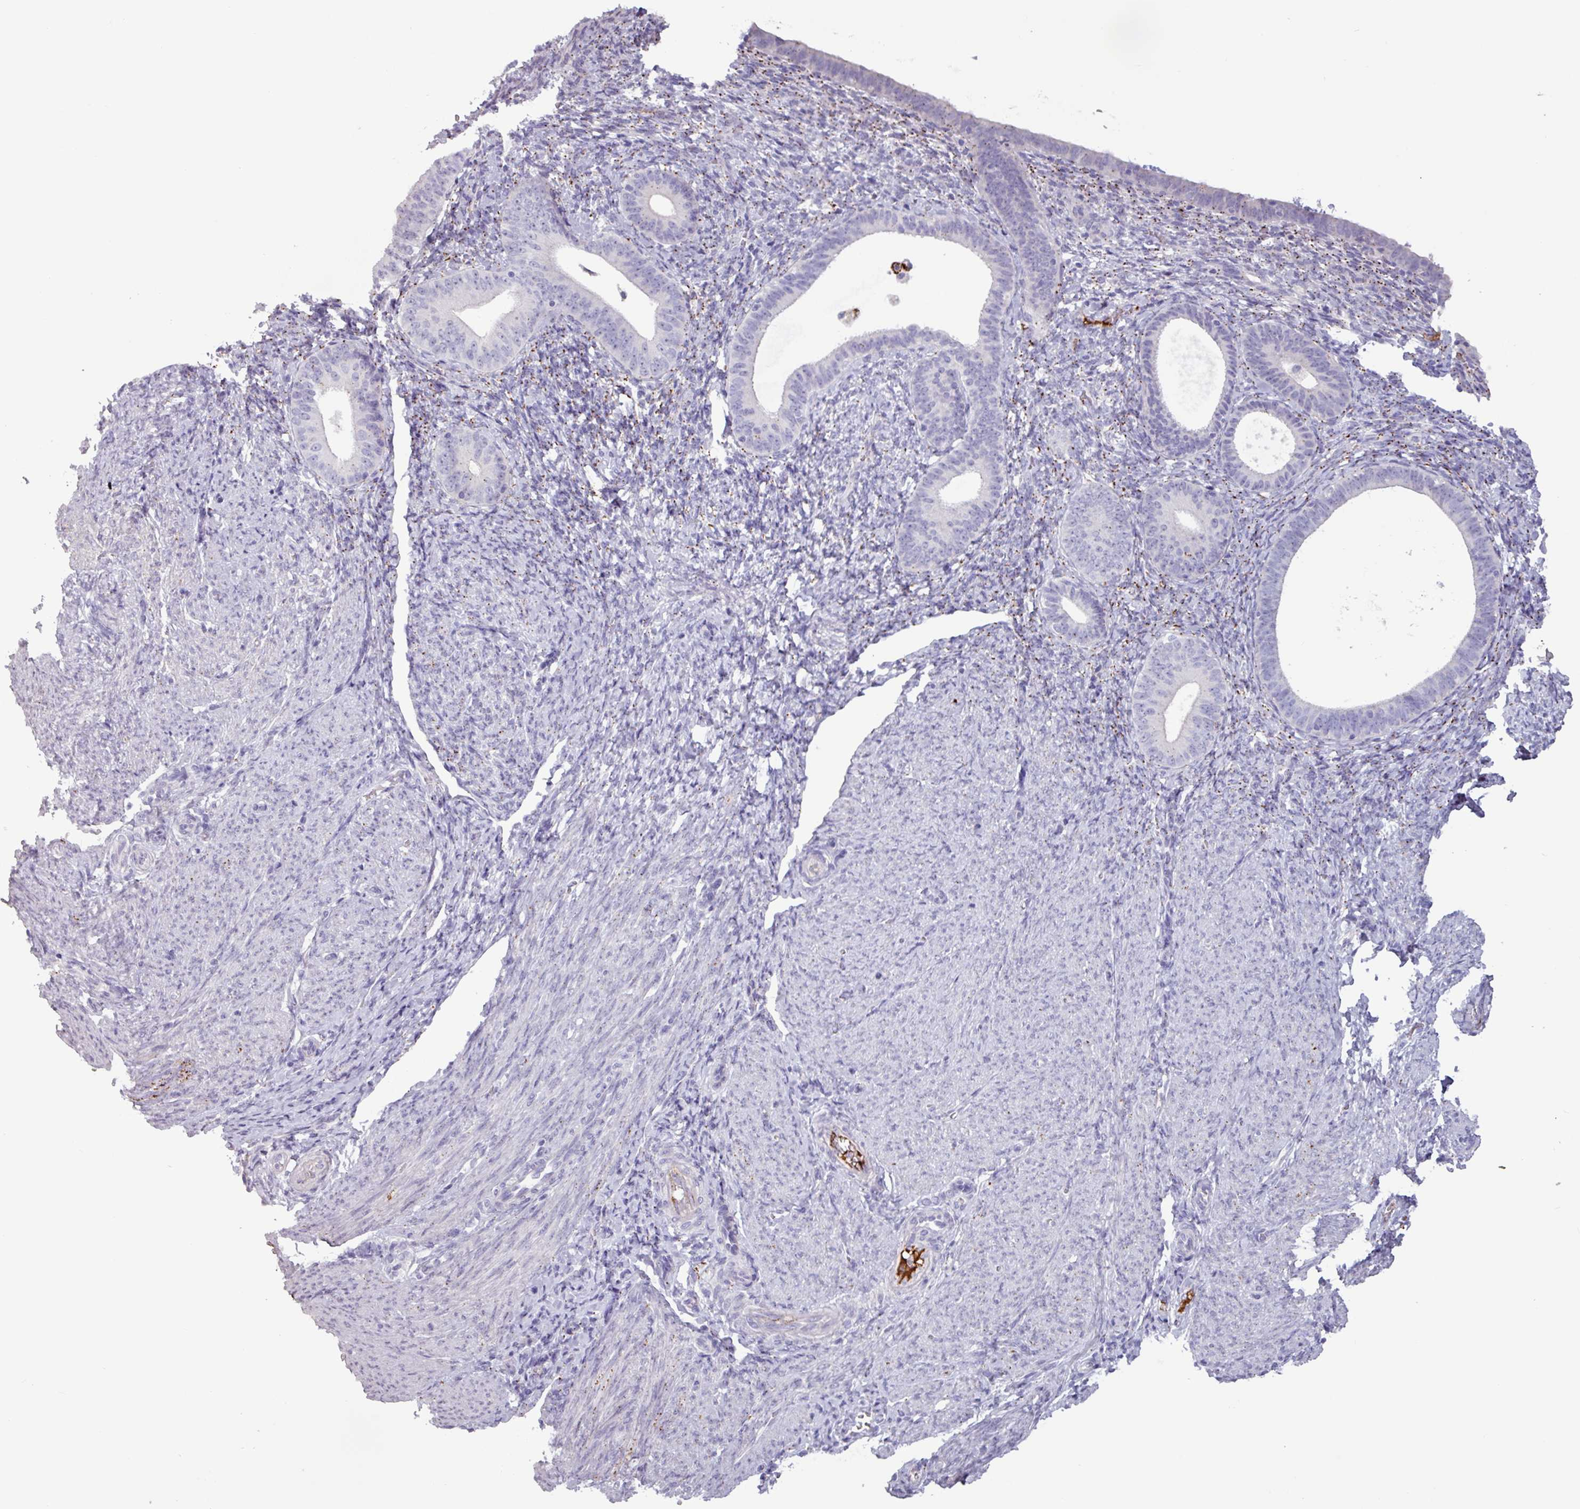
{"staining": {"intensity": "negative", "quantity": "none", "location": "none"}, "tissue": "endometrium", "cell_type": "Cells in endometrial stroma", "image_type": "normal", "snomed": [{"axis": "morphology", "description": "Normal tissue, NOS"}, {"axis": "topography", "description": "Endometrium"}], "caption": "High power microscopy photomicrograph of an immunohistochemistry (IHC) photomicrograph of benign endometrium, revealing no significant expression in cells in endometrial stroma.", "gene": "PLIN2", "patient": {"sex": "female", "age": 65}}